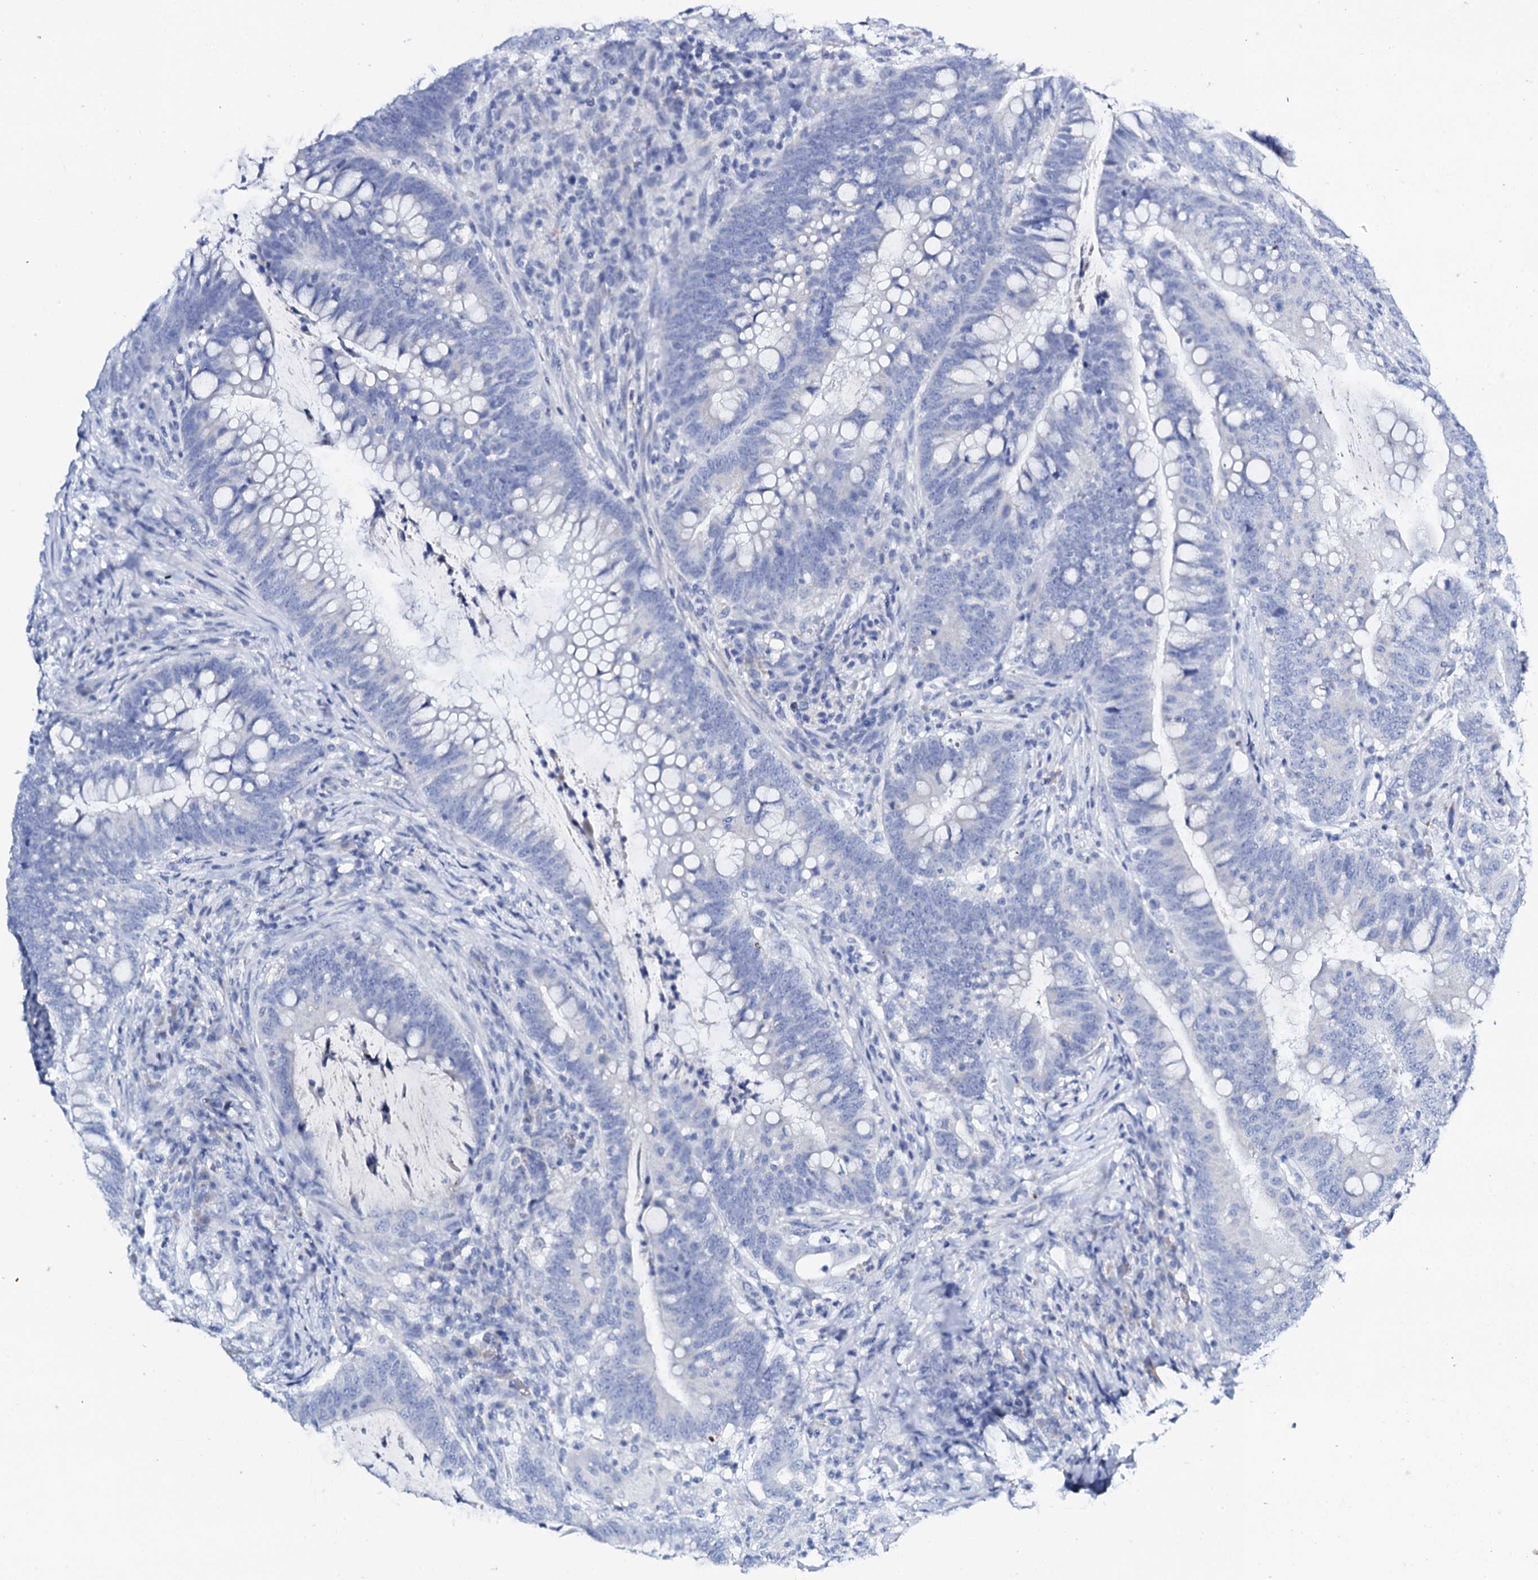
{"staining": {"intensity": "negative", "quantity": "none", "location": "none"}, "tissue": "colorectal cancer", "cell_type": "Tumor cells", "image_type": "cancer", "snomed": [{"axis": "morphology", "description": "Adenocarcinoma, NOS"}, {"axis": "topography", "description": "Colon"}], "caption": "IHC of colorectal adenocarcinoma displays no expression in tumor cells.", "gene": "FBXL16", "patient": {"sex": "female", "age": 66}}